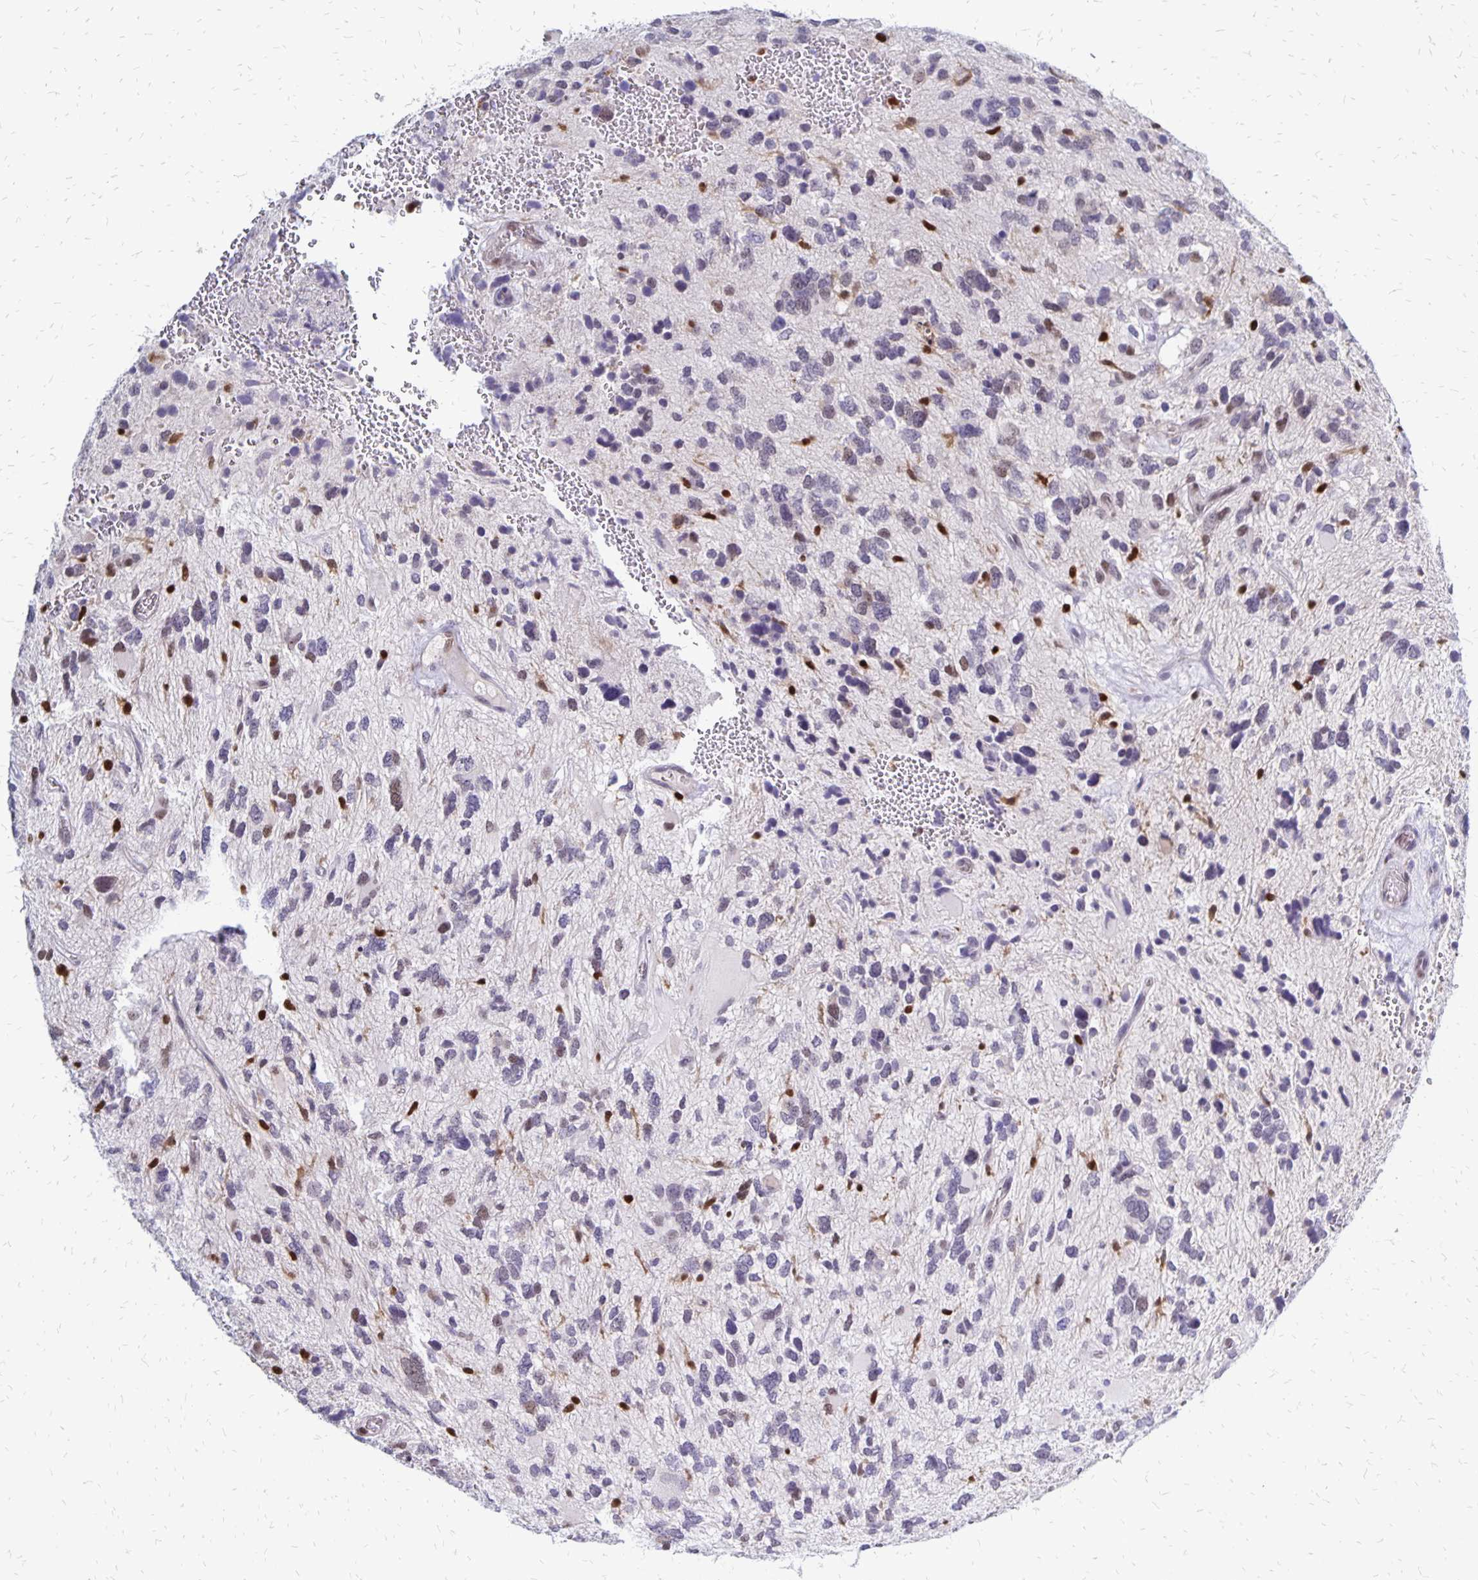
{"staining": {"intensity": "negative", "quantity": "none", "location": "none"}, "tissue": "glioma", "cell_type": "Tumor cells", "image_type": "cancer", "snomed": [{"axis": "morphology", "description": "Glioma, malignant, High grade"}, {"axis": "topography", "description": "Brain"}], "caption": "Photomicrograph shows no significant protein expression in tumor cells of high-grade glioma (malignant).", "gene": "DCK", "patient": {"sex": "female", "age": 11}}